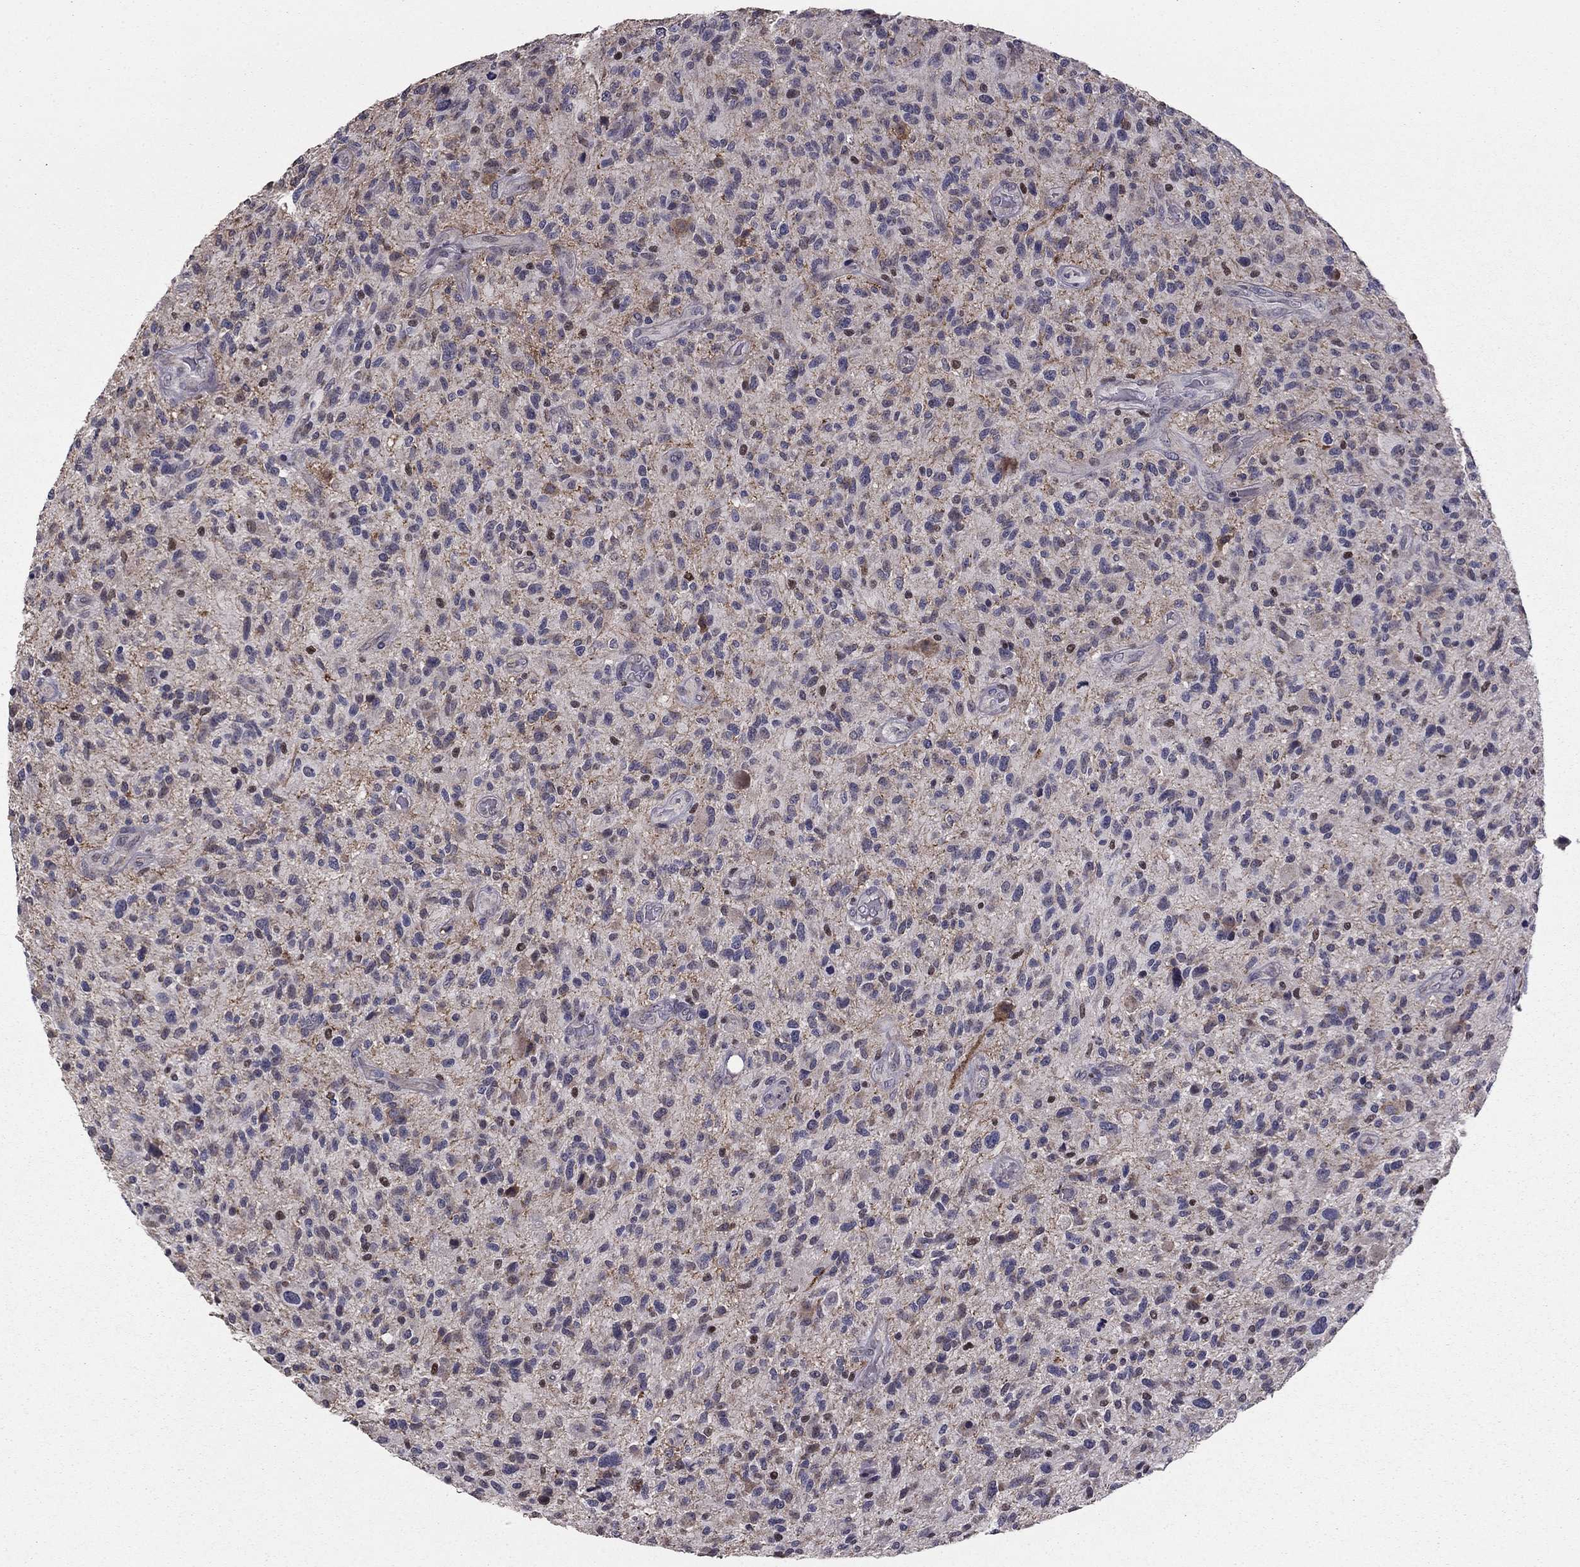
{"staining": {"intensity": "negative", "quantity": "none", "location": "none"}, "tissue": "glioma", "cell_type": "Tumor cells", "image_type": "cancer", "snomed": [{"axis": "morphology", "description": "Glioma, malignant, High grade"}, {"axis": "topography", "description": "Brain"}], "caption": "This is a photomicrograph of immunohistochemistry staining of malignant glioma (high-grade), which shows no expression in tumor cells.", "gene": "HCN1", "patient": {"sex": "male", "age": 47}}